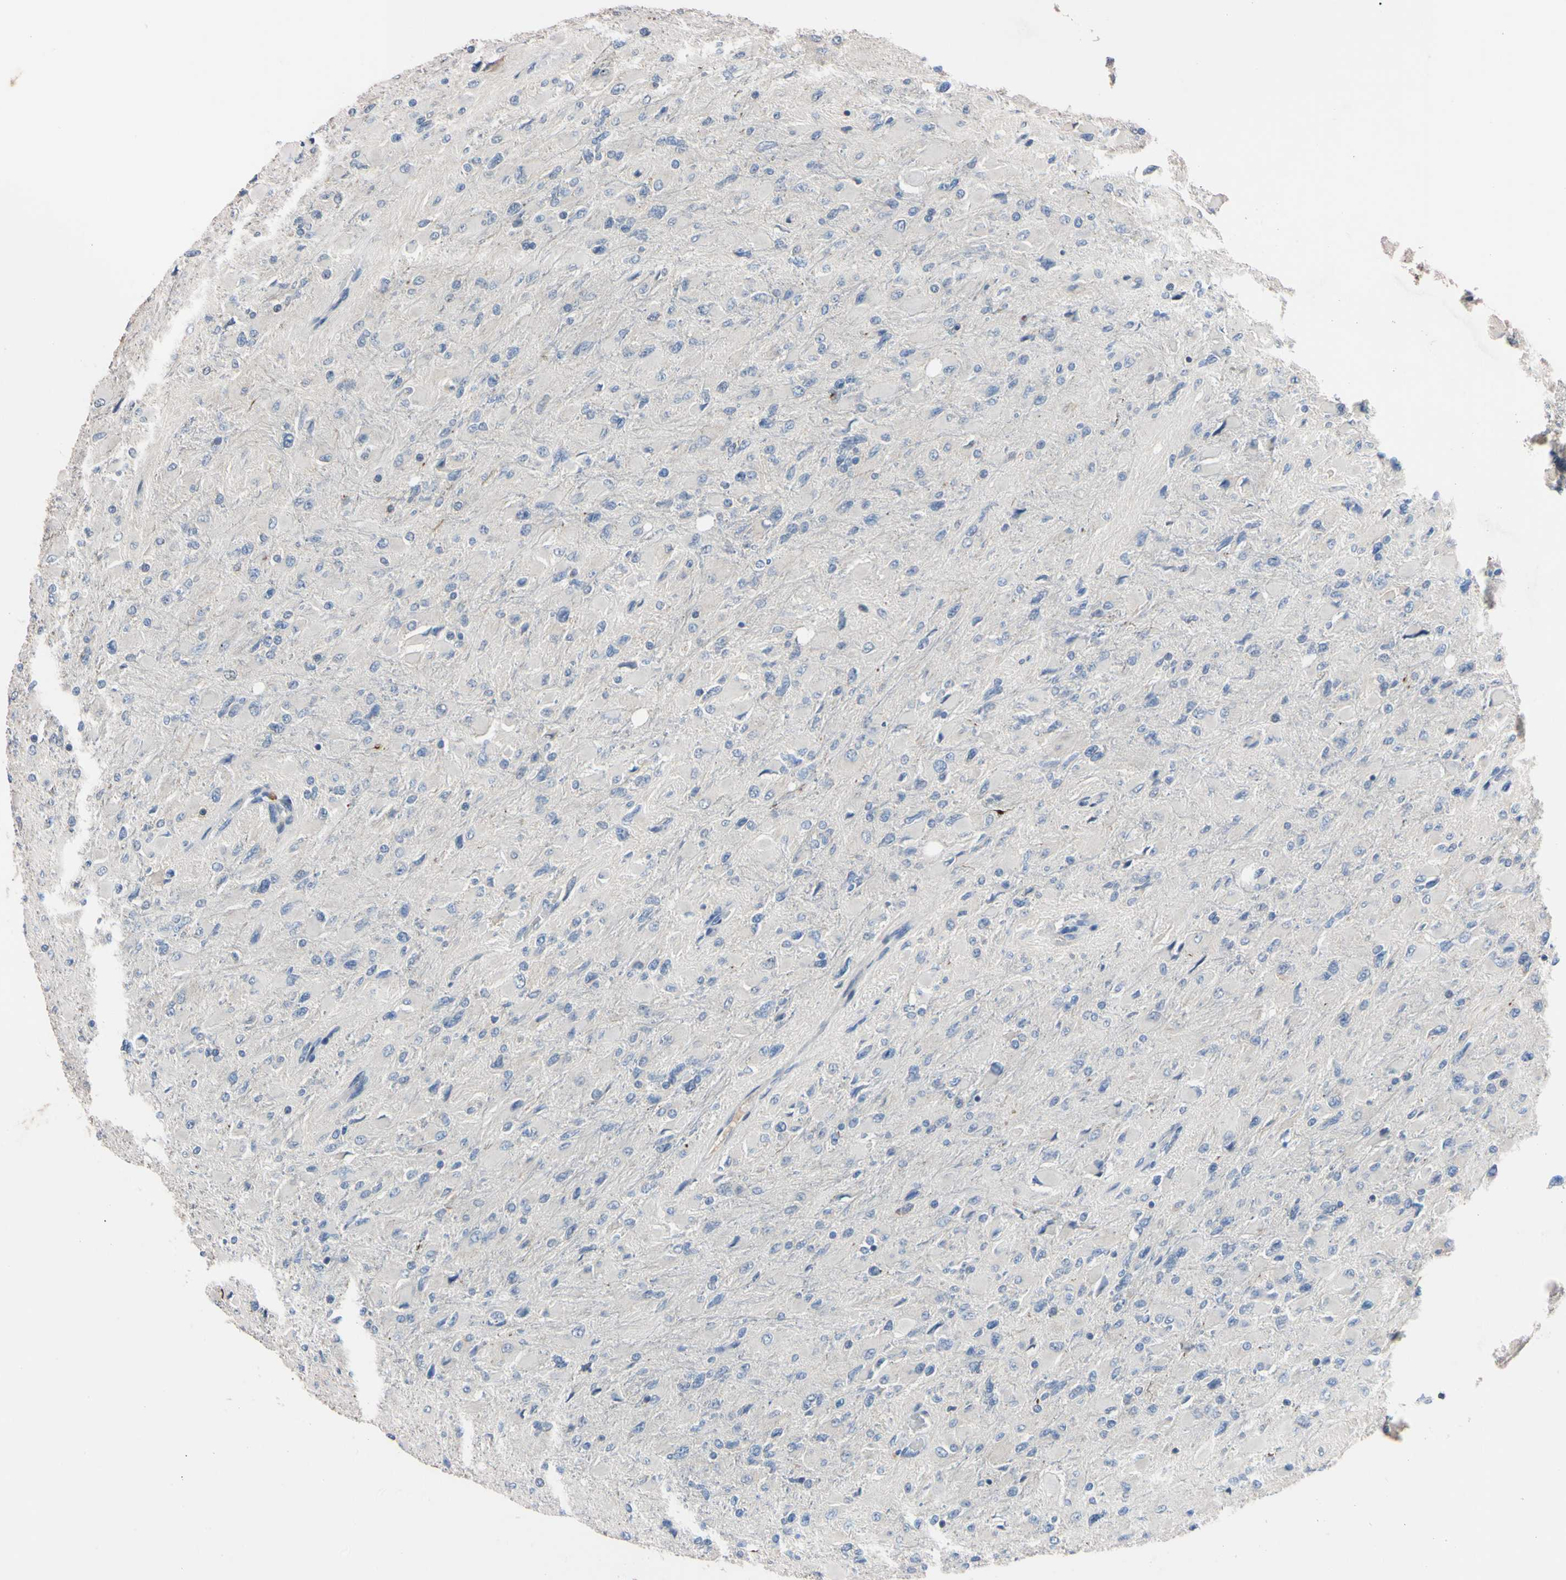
{"staining": {"intensity": "negative", "quantity": "none", "location": "none"}, "tissue": "glioma", "cell_type": "Tumor cells", "image_type": "cancer", "snomed": [{"axis": "morphology", "description": "Glioma, malignant, High grade"}, {"axis": "topography", "description": "Cerebral cortex"}], "caption": "This is an immunohistochemistry (IHC) photomicrograph of glioma. There is no expression in tumor cells.", "gene": "PNKD", "patient": {"sex": "female", "age": 36}}